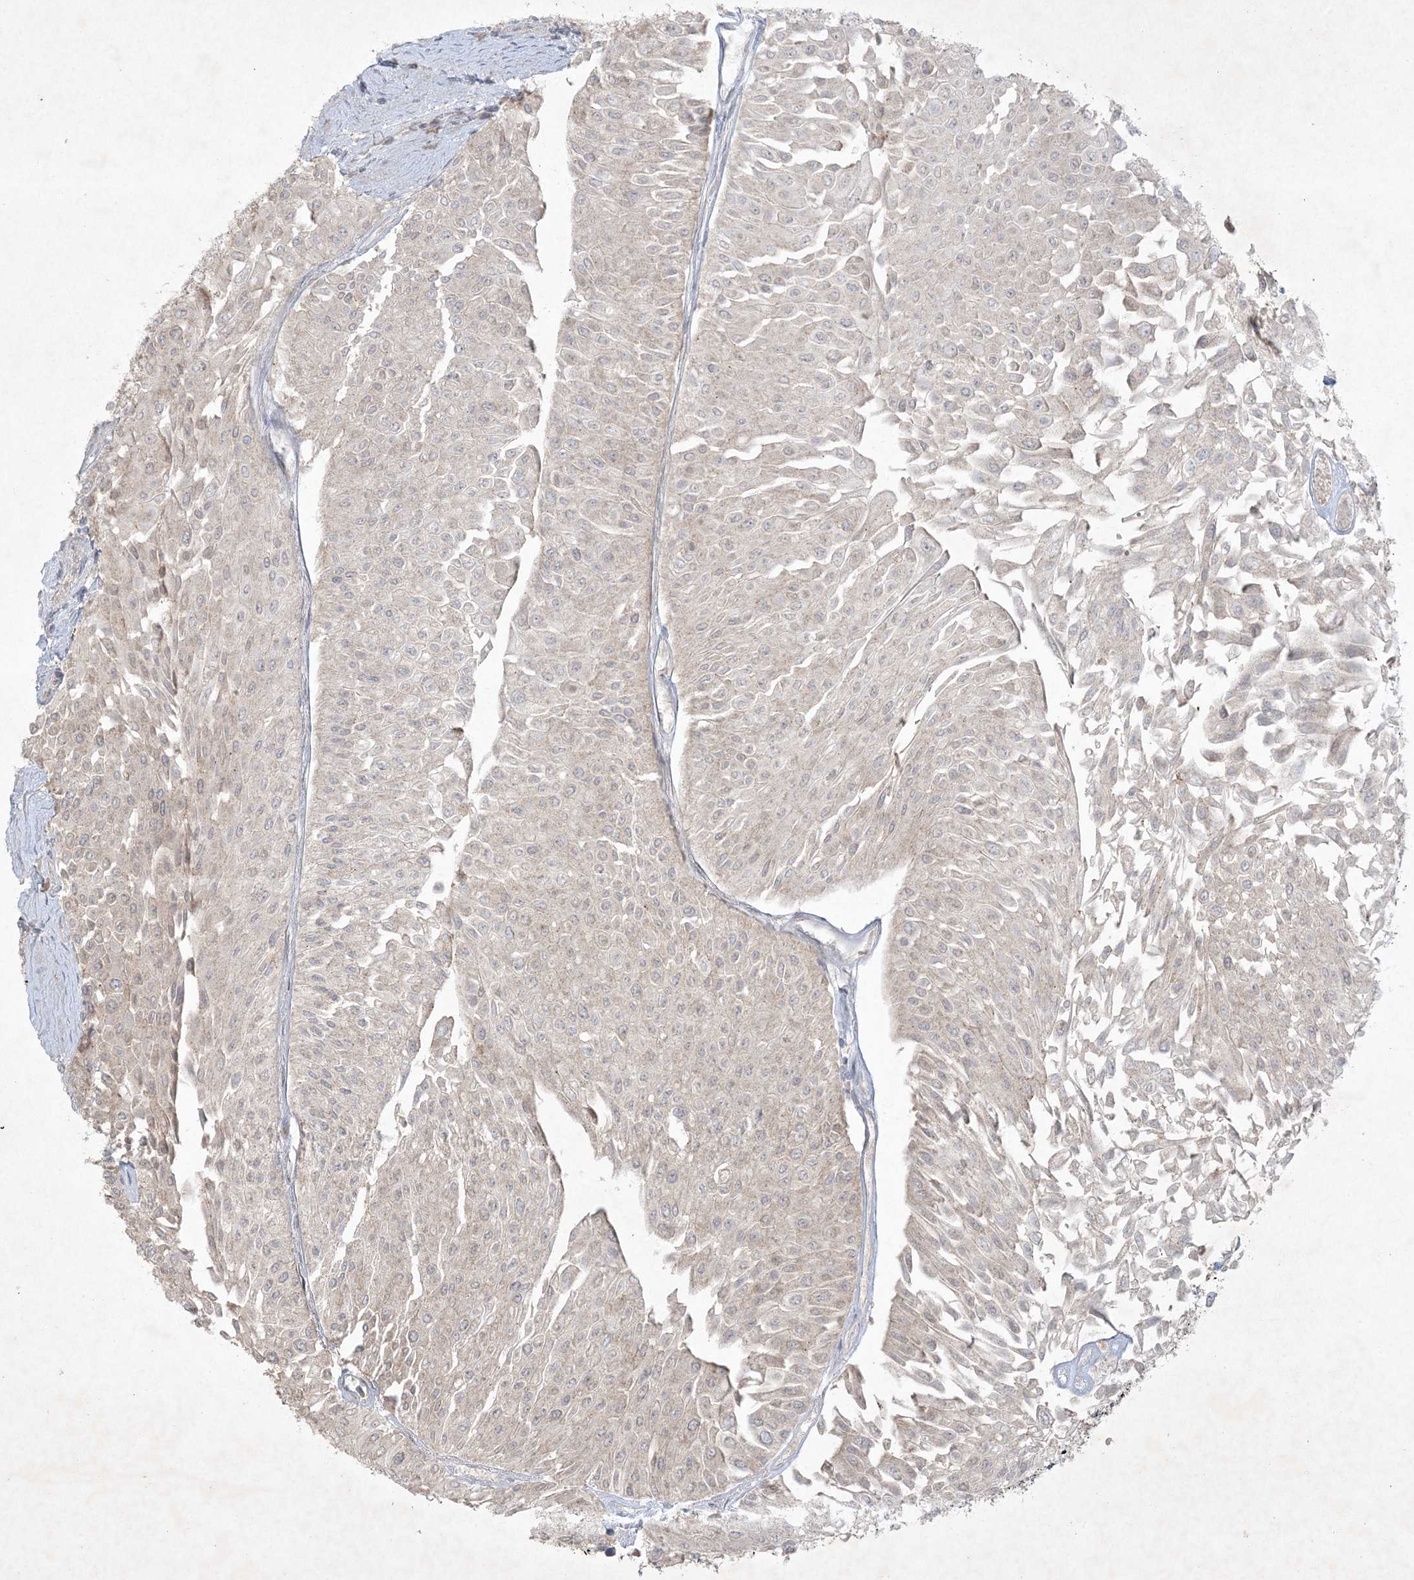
{"staining": {"intensity": "negative", "quantity": "none", "location": "none"}, "tissue": "urothelial cancer", "cell_type": "Tumor cells", "image_type": "cancer", "snomed": [{"axis": "morphology", "description": "Urothelial carcinoma, Low grade"}, {"axis": "topography", "description": "Urinary bladder"}], "caption": "An IHC micrograph of urothelial carcinoma (low-grade) is shown. There is no staining in tumor cells of urothelial carcinoma (low-grade).", "gene": "NRBP2", "patient": {"sex": "male", "age": 67}}